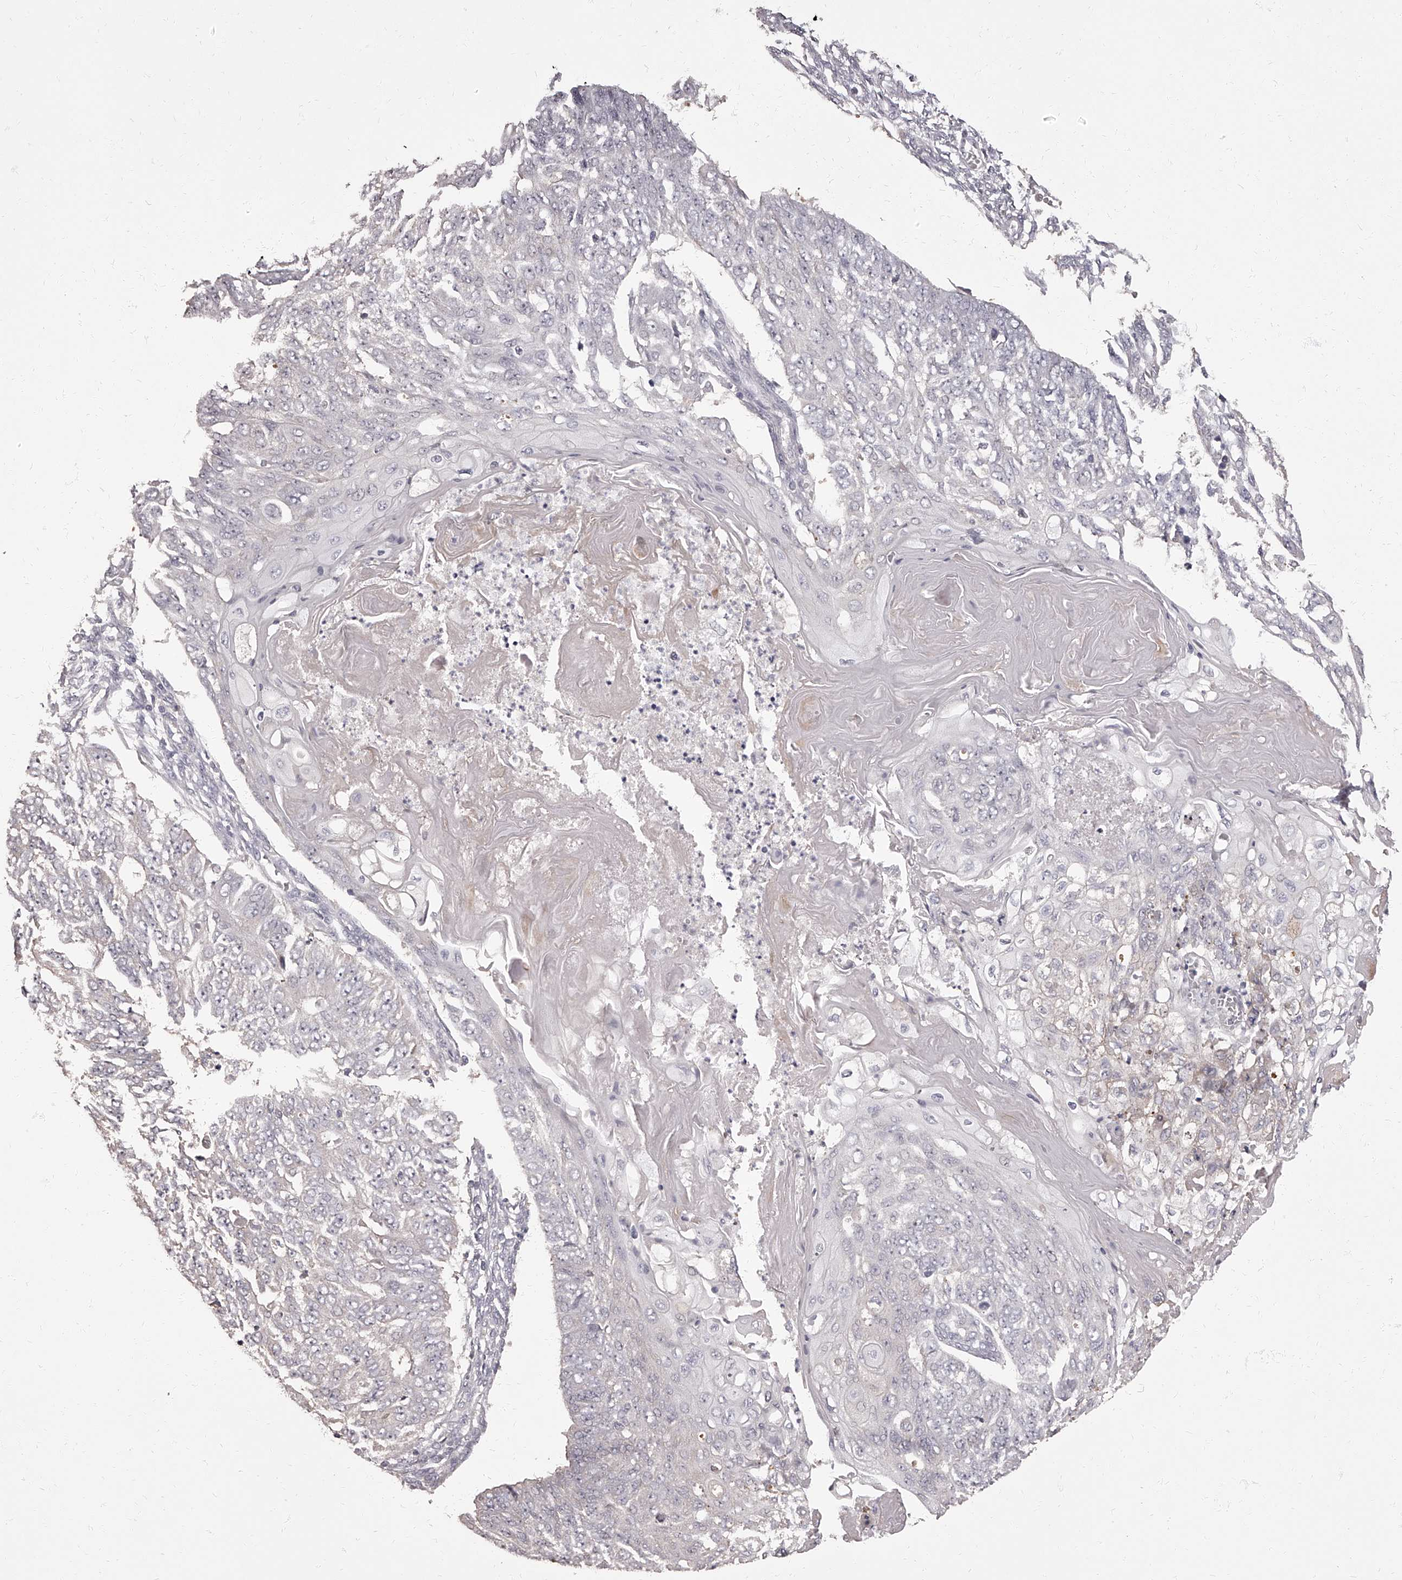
{"staining": {"intensity": "negative", "quantity": "none", "location": "none"}, "tissue": "endometrial cancer", "cell_type": "Tumor cells", "image_type": "cancer", "snomed": [{"axis": "morphology", "description": "Adenocarcinoma, NOS"}, {"axis": "topography", "description": "Endometrium"}], "caption": "Protein analysis of endometrial cancer demonstrates no significant expression in tumor cells.", "gene": "APEH", "patient": {"sex": "female", "age": 32}}